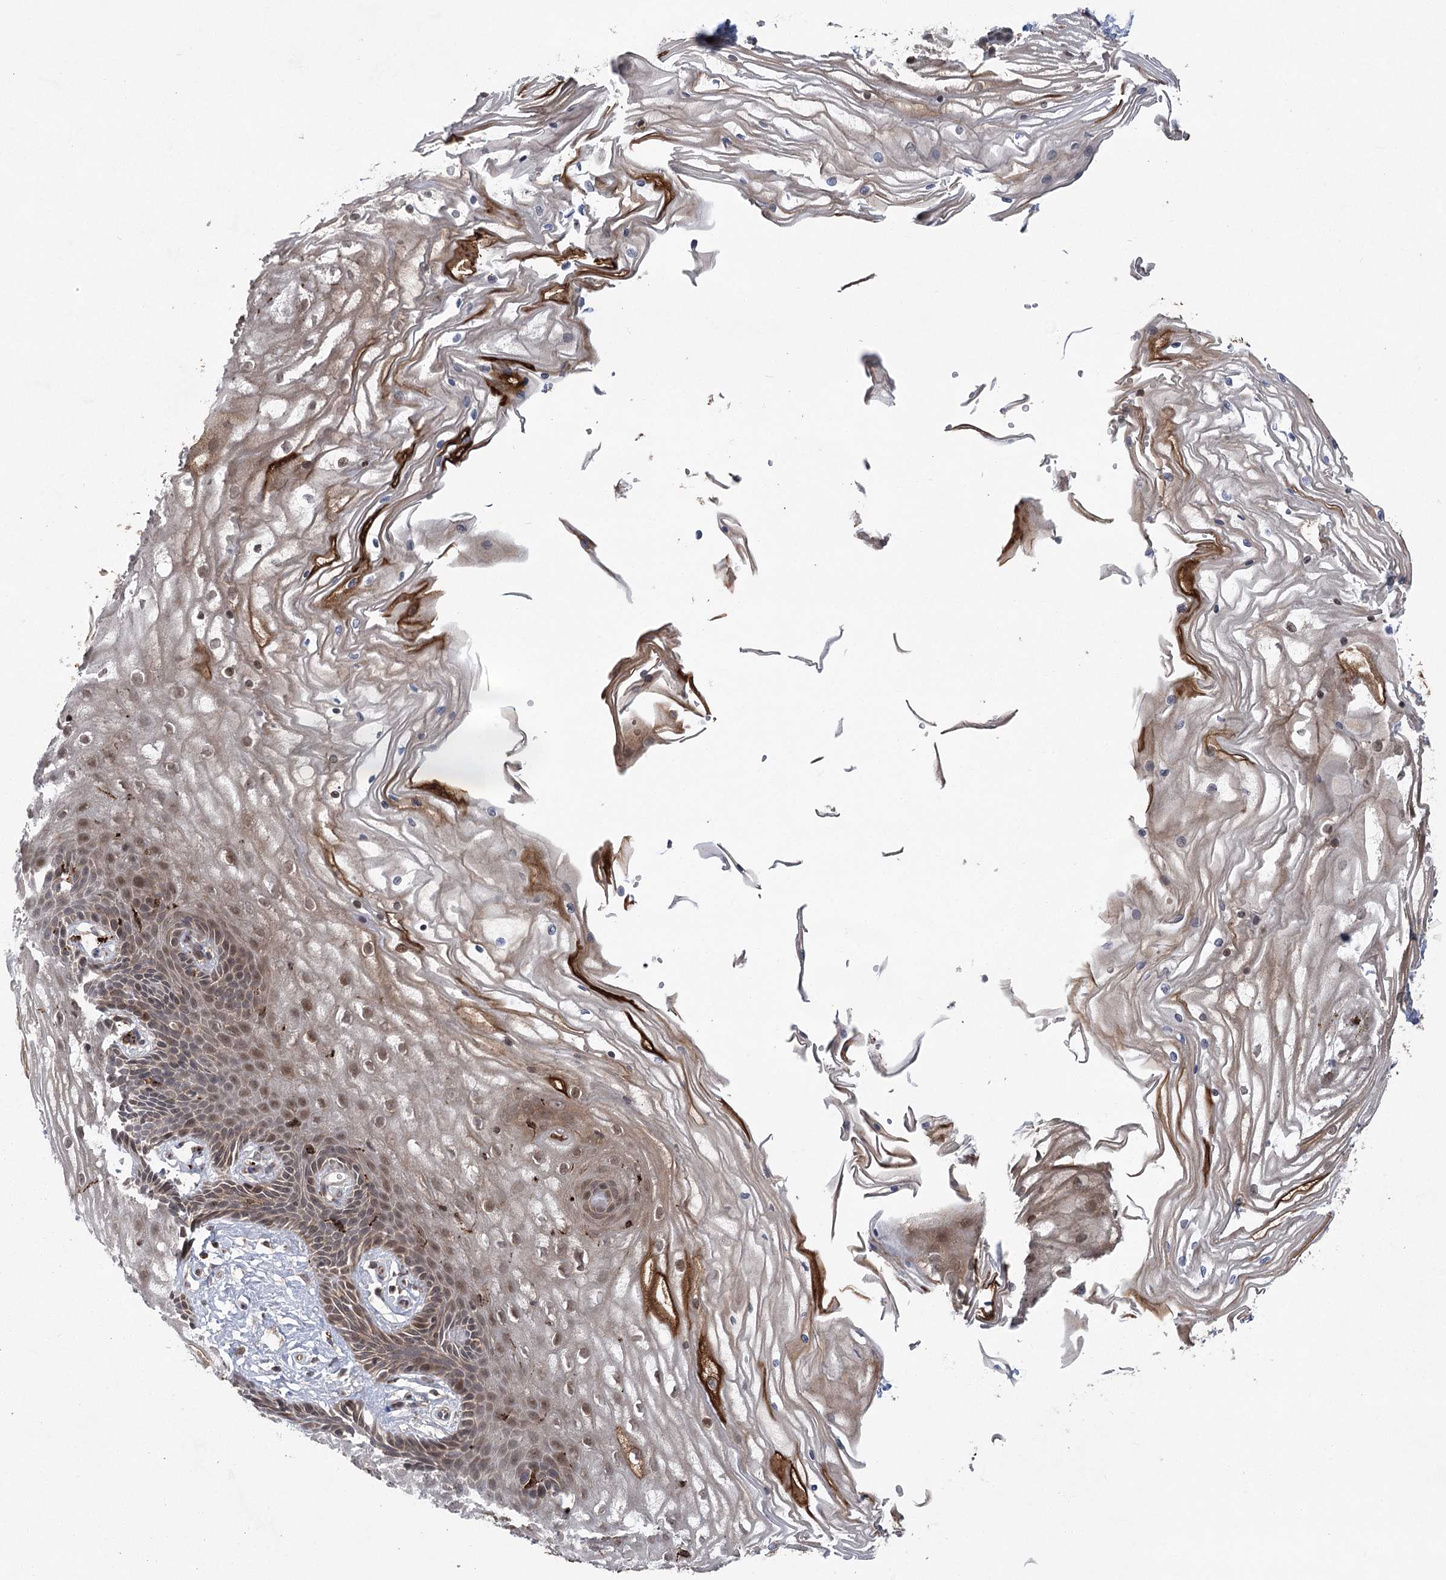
{"staining": {"intensity": "moderate", "quantity": ">75%", "location": "cytoplasmic/membranous"}, "tissue": "vagina", "cell_type": "Squamous epithelial cells", "image_type": "normal", "snomed": [{"axis": "morphology", "description": "Normal tissue, NOS"}, {"axis": "topography", "description": "Vagina"}, {"axis": "topography", "description": "Cervix"}], "caption": "Immunohistochemical staining of normal vagina reveals >75% levels of moderate cytoplasmic/membranous protein positivity in about >75% of squamous epithelial cells. The staining was performed using DAB, with brown indicating positive protein expression. Nuclei are stained blue with hematoxylin.", "gene": "METTL24", "patient": {"sex": "female", "age": 40}}